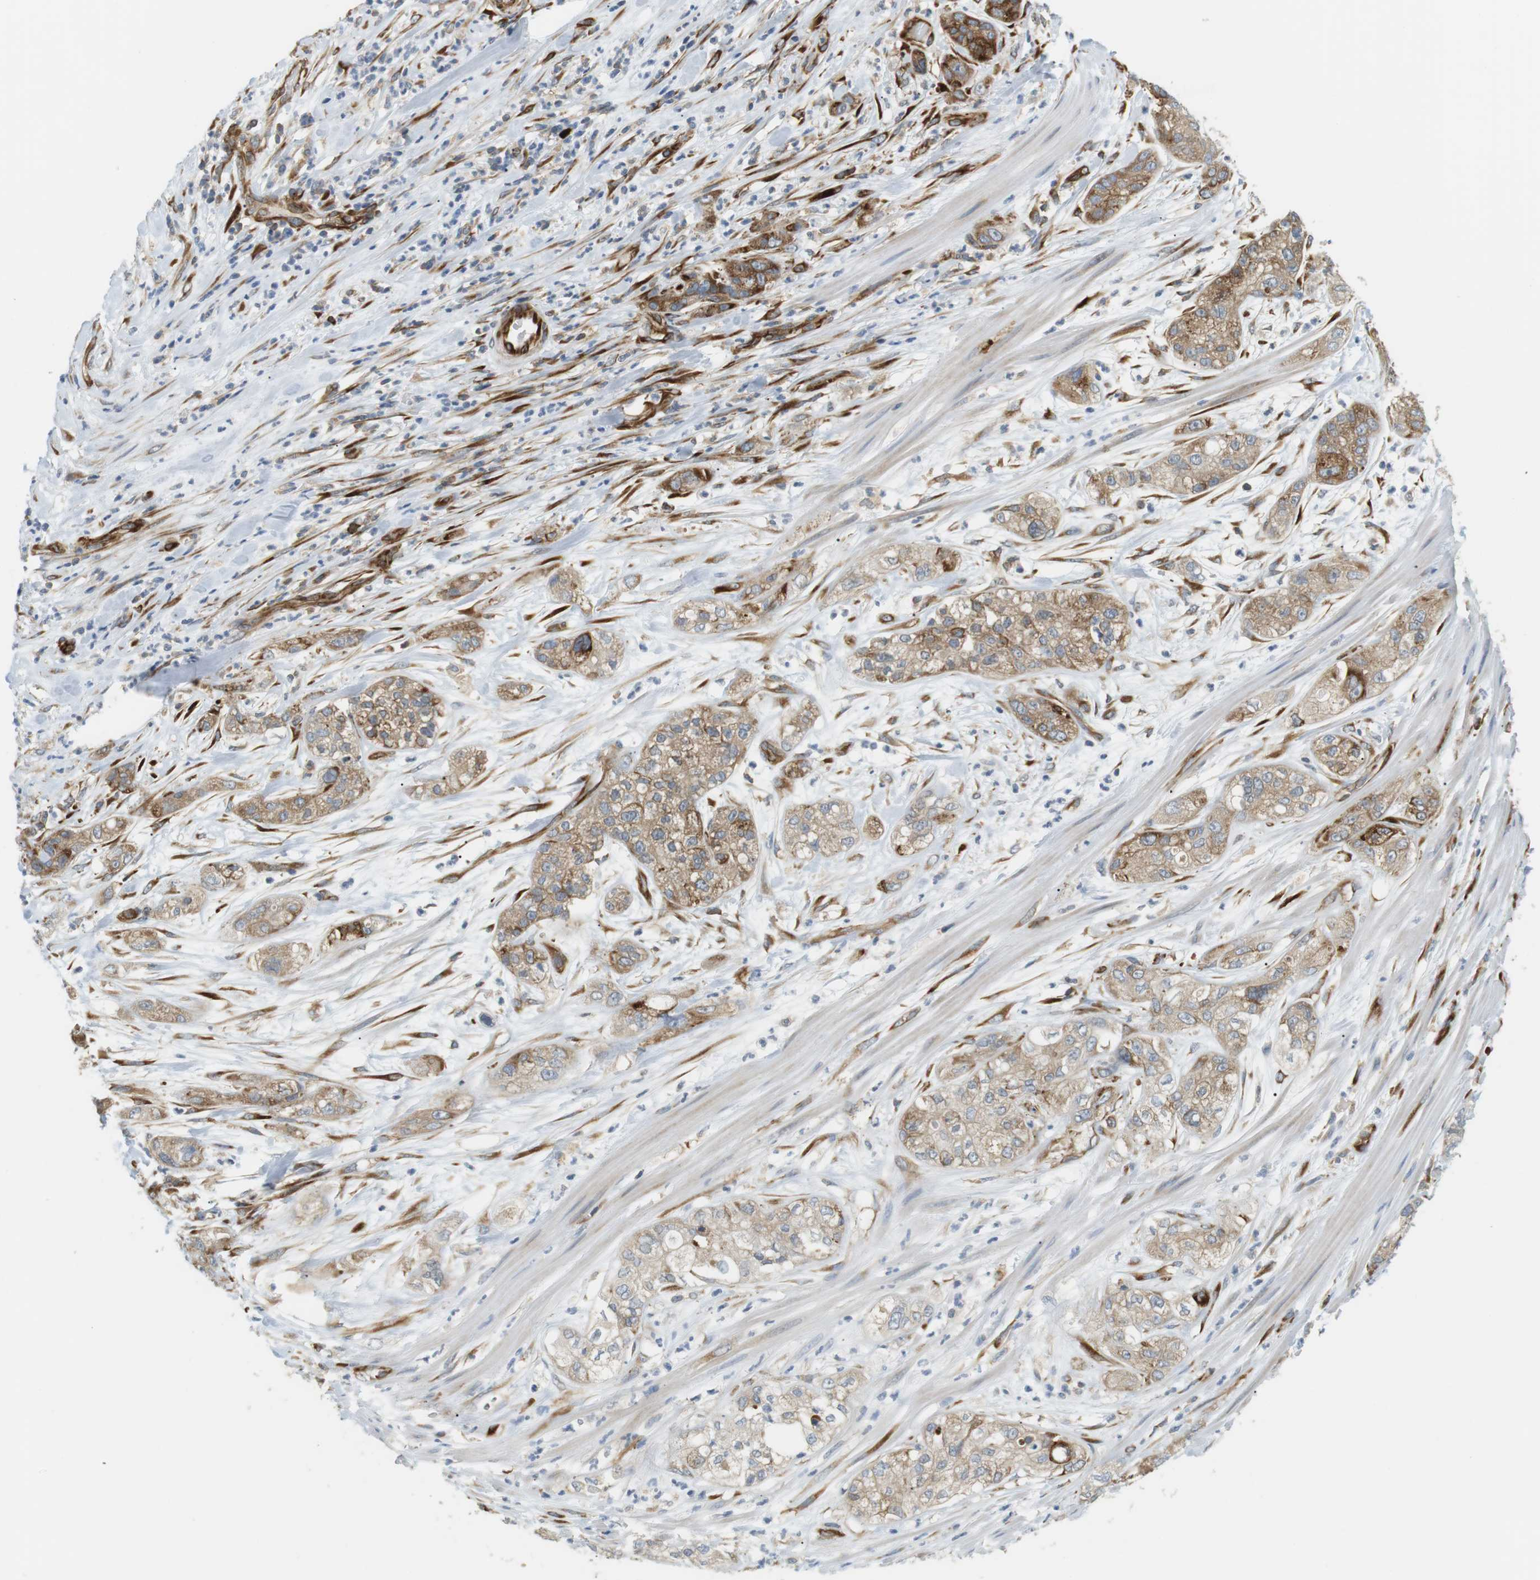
{"staining": {"intensity": "moderate", "quantity": ">75%", "location": "cytoplasmic/membranous"}, "tissue": "pancreatic cancer", "cell_type": "Tumor cells", "image_type": "cancer", "snomed": [{"axis": "morphology", "description": "Adenocarcinoma, NOS"}, {"axis": "topography", "description": "Pancreas"}], "caption": "This is an image of immunohistochemistry (IHC) staining of pancreatic cancer, which shows moderate positivity in the cytoplasmic/membranous of tumor cells.", "gene": "TMEM200A", "patient": {"sex": "female", "age": 78}}